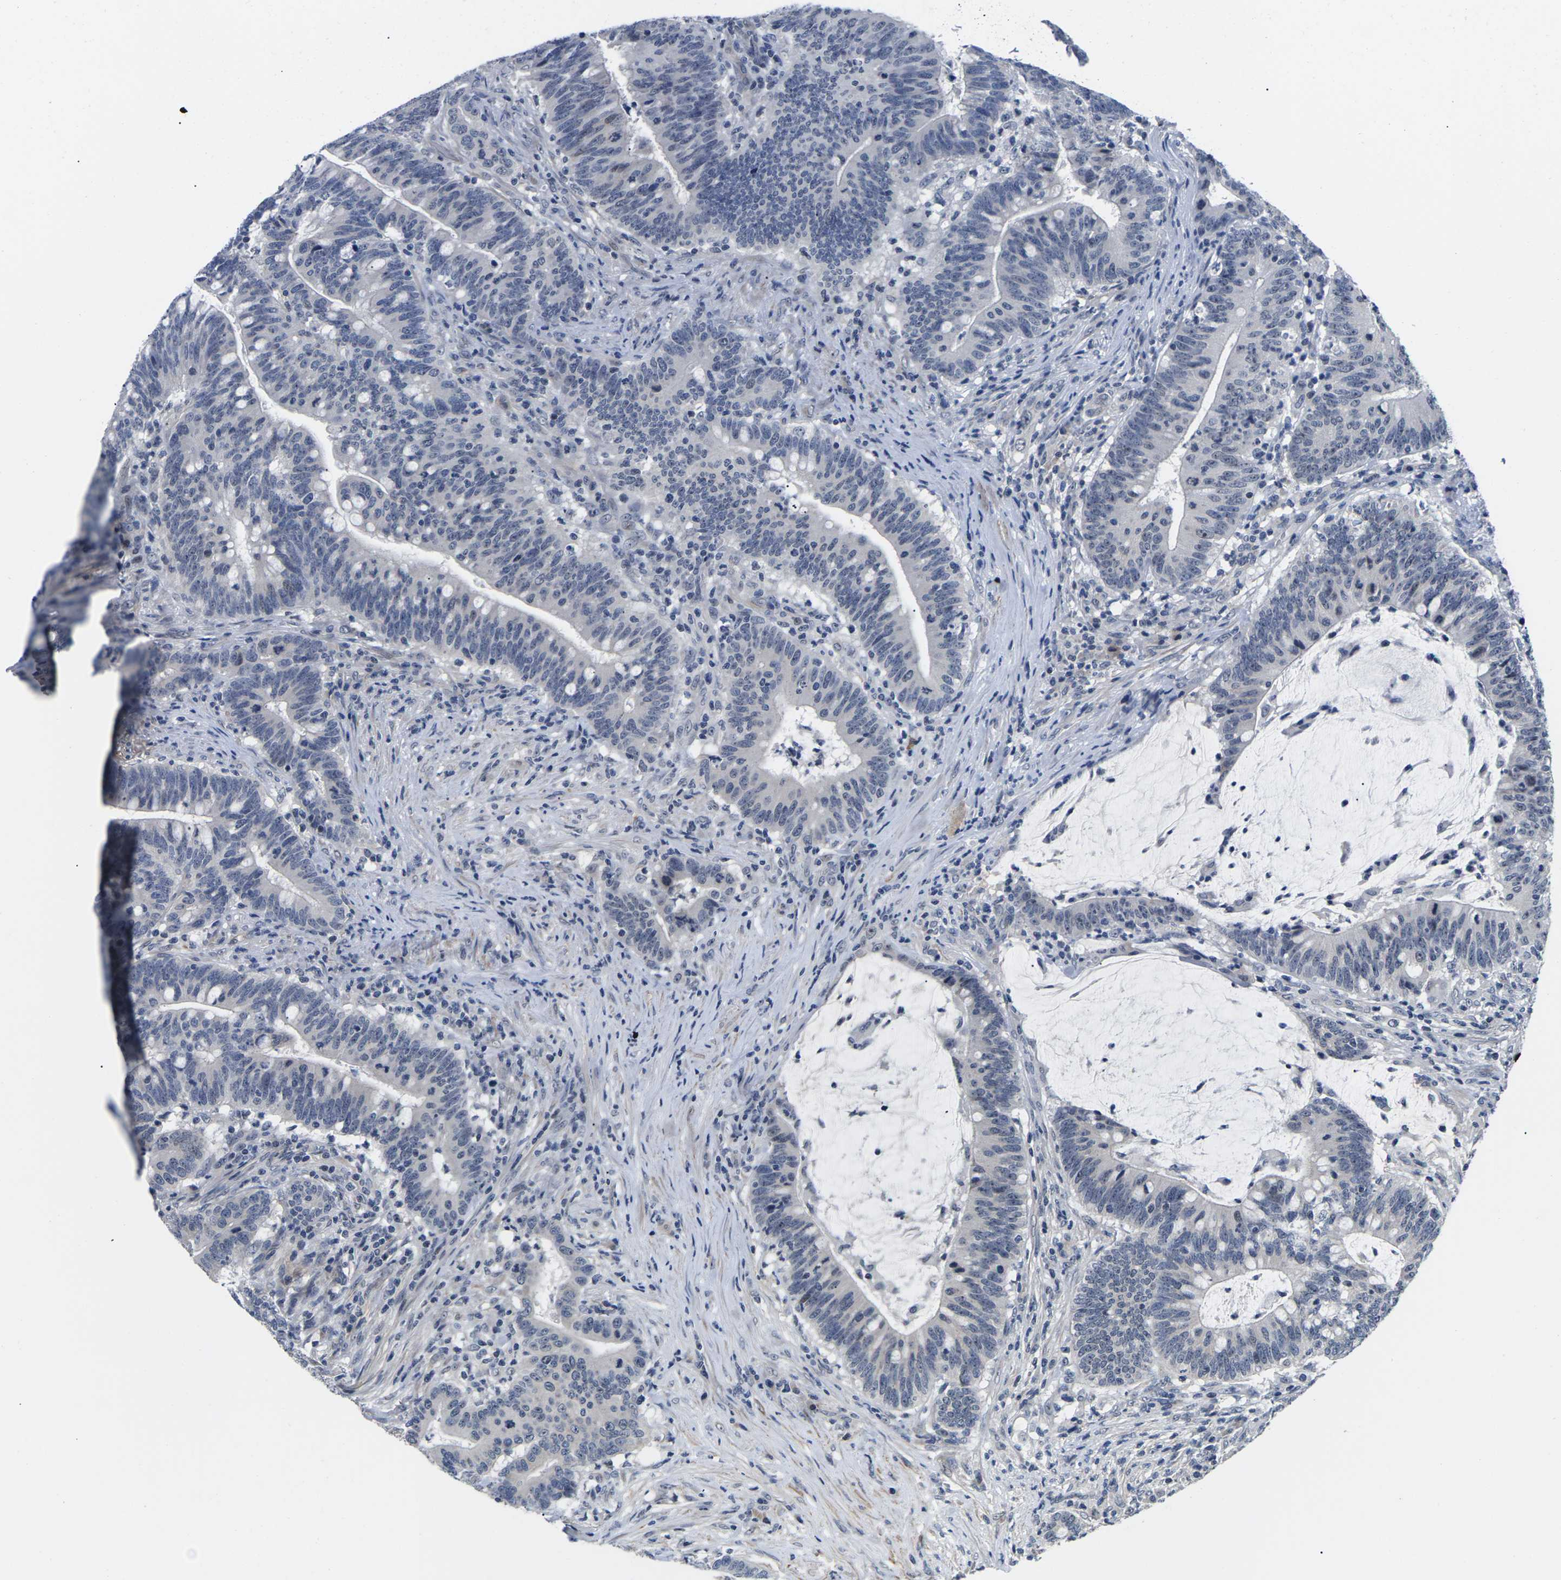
{"staining": {"intensity": "negative", "quantity": "none", "location": "none"}, "tissue": "colorectal cancer", "cell_type": "Tumor cells", "image_type": "cancer", "snomed": [{"axis": "morphology", "description": "Normal tissue, NOS"}, {"axis": "morphology", "description": "Adenocarcinoma, NOS"}, {"axis": "topography", "description": "Colon"}], "caption": "Tumor cells show no significant protein positivity in adenocarcinoma (colorectal). (DAB IHC with hematoxylin counter stain).", "gene": "ST6GAL2", "patient": {"sex": "female", "age": 66}}